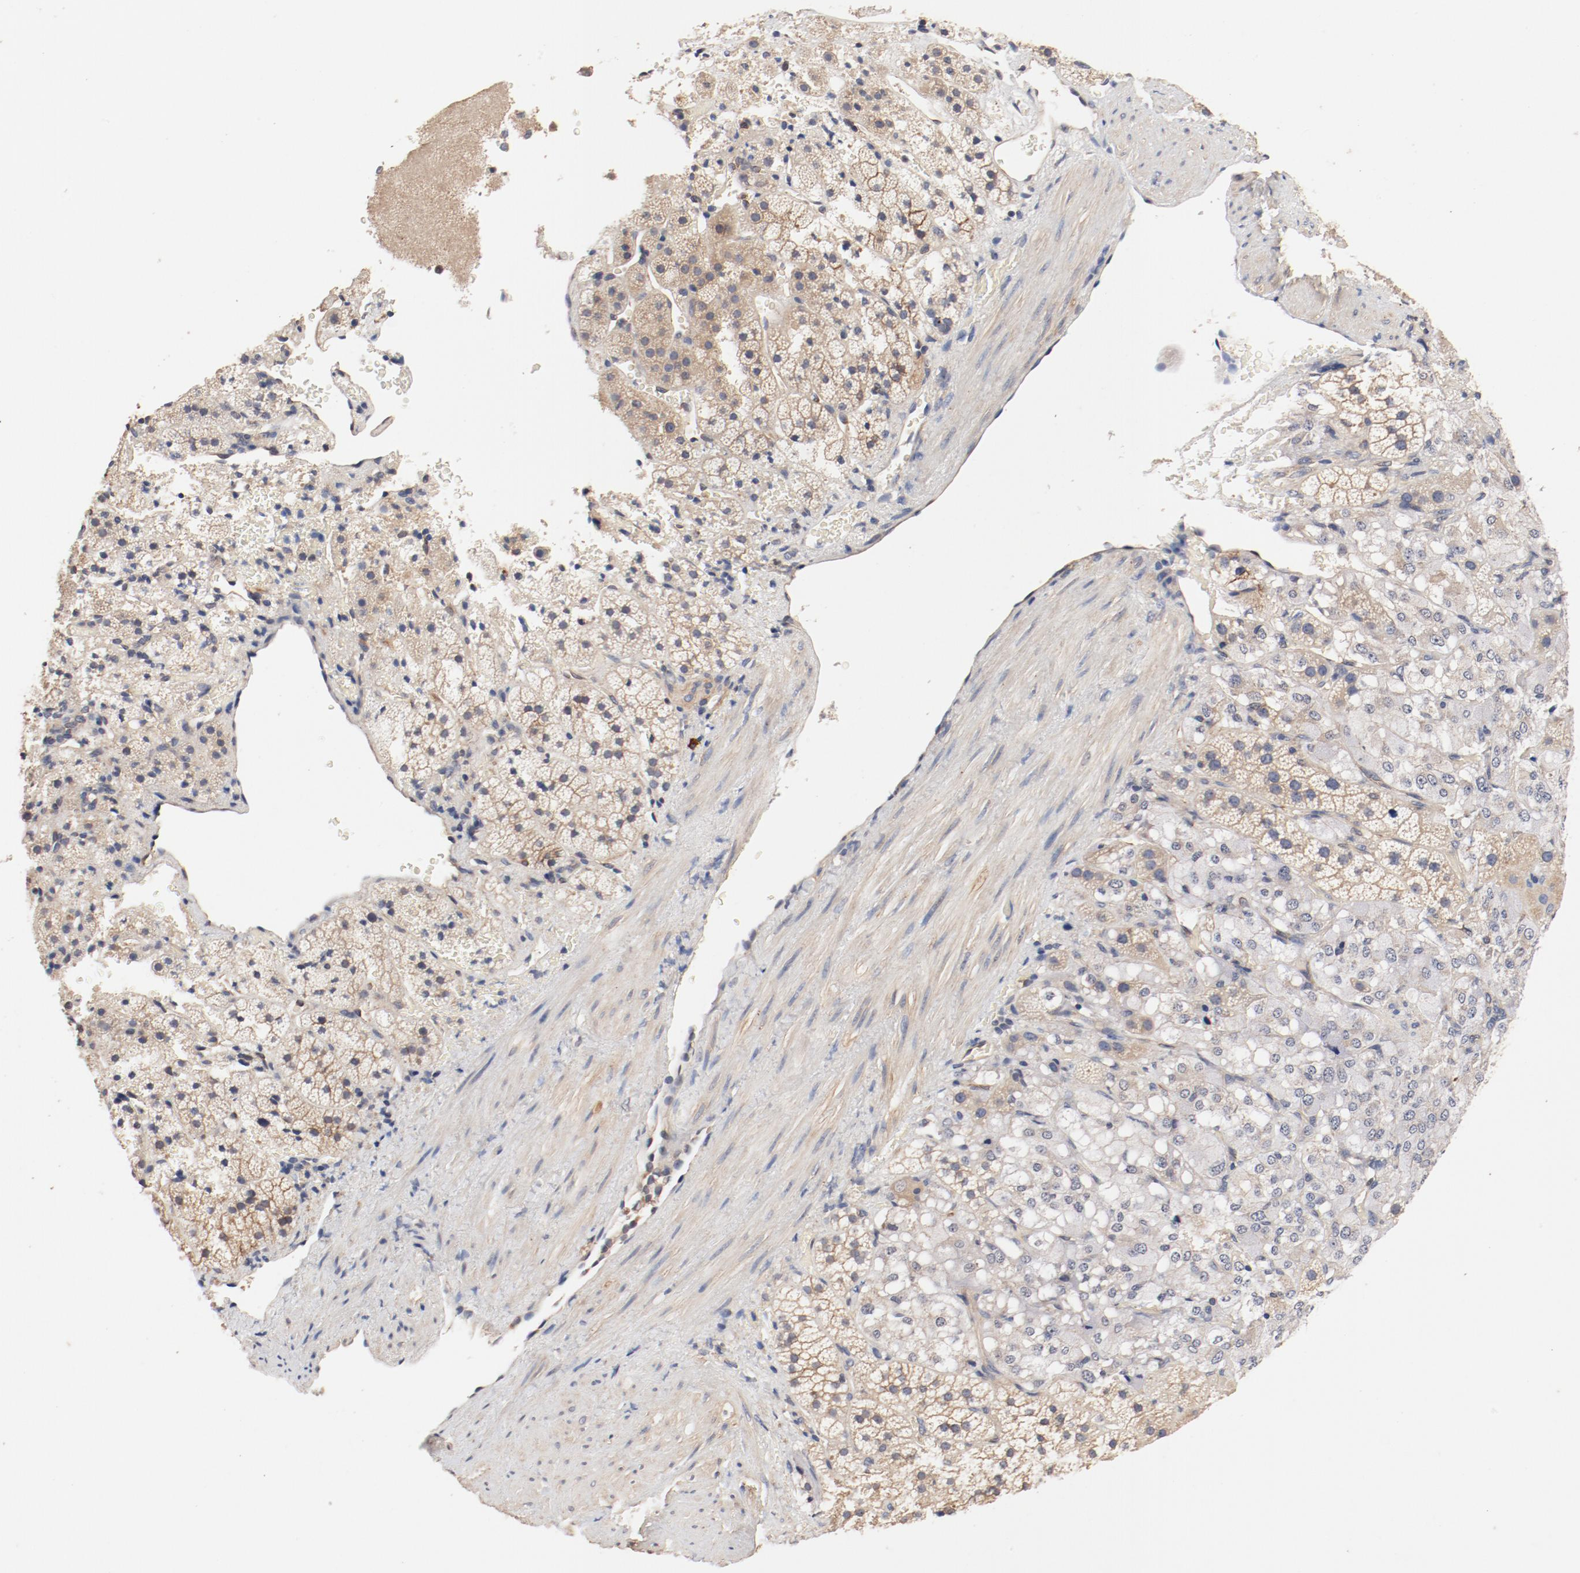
{"staining": {"intensity": "weak", "quantity": ">75%", "location": "cytoplasmic/membranous"}, "tissue": "adrenal gland", "cell_type": "Glandular cells", "image_type": "normal", "snomed": [{"axis": "morphology", "description": "Normal tissue, NOS"}, {"axis": "topography", "description": "Adrenal gland"}], "caption": "Unremarkable adrenal gland reveals weak cytoplasmic/membranous expression in approximately >75% of glandular cells, visualized by immunohistochemistry. The protein is shown in brown color, while the nuclei are stained blue.", "gene": "UBE2J1", "patient": {"sex": "female", "age": 44}}